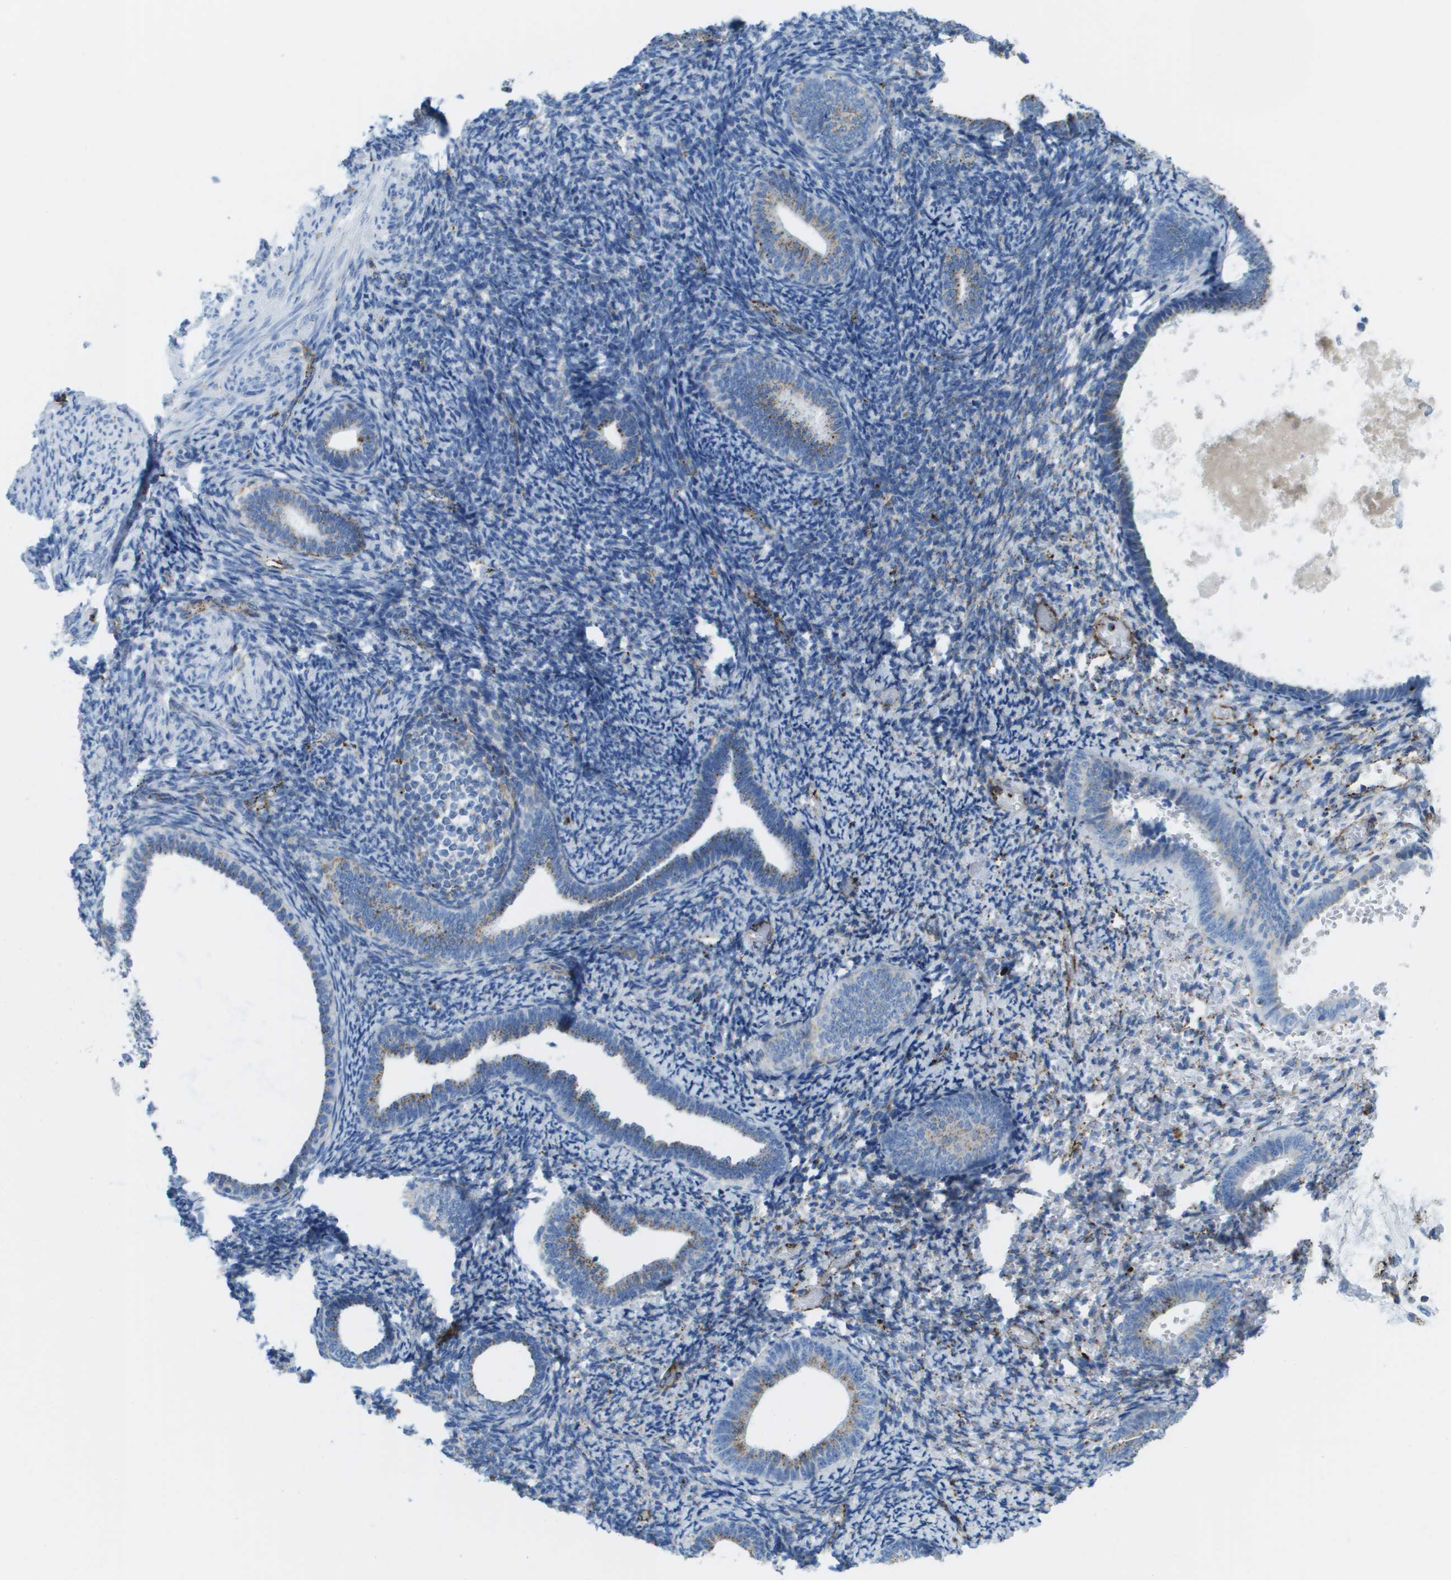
{"staining": {"intensity": "negative", "quantity": "none", "location": "none"}, "tissue": "endometrium", "cell_type": "Cells in endometrial stroma", "image_type": "normal", "snomed": [{"axis": "morphology", "description": "Normal tissue, NOS"}, {"axis": "topography", "description": "Endometrium"}], "caption": "Endometrium stained for a protein using immunohistochemistry (IHC) reveals no expression cells in endometrial stroma.", "gene": "PRCP", "patient": {"sex": "female", "age": 66}}